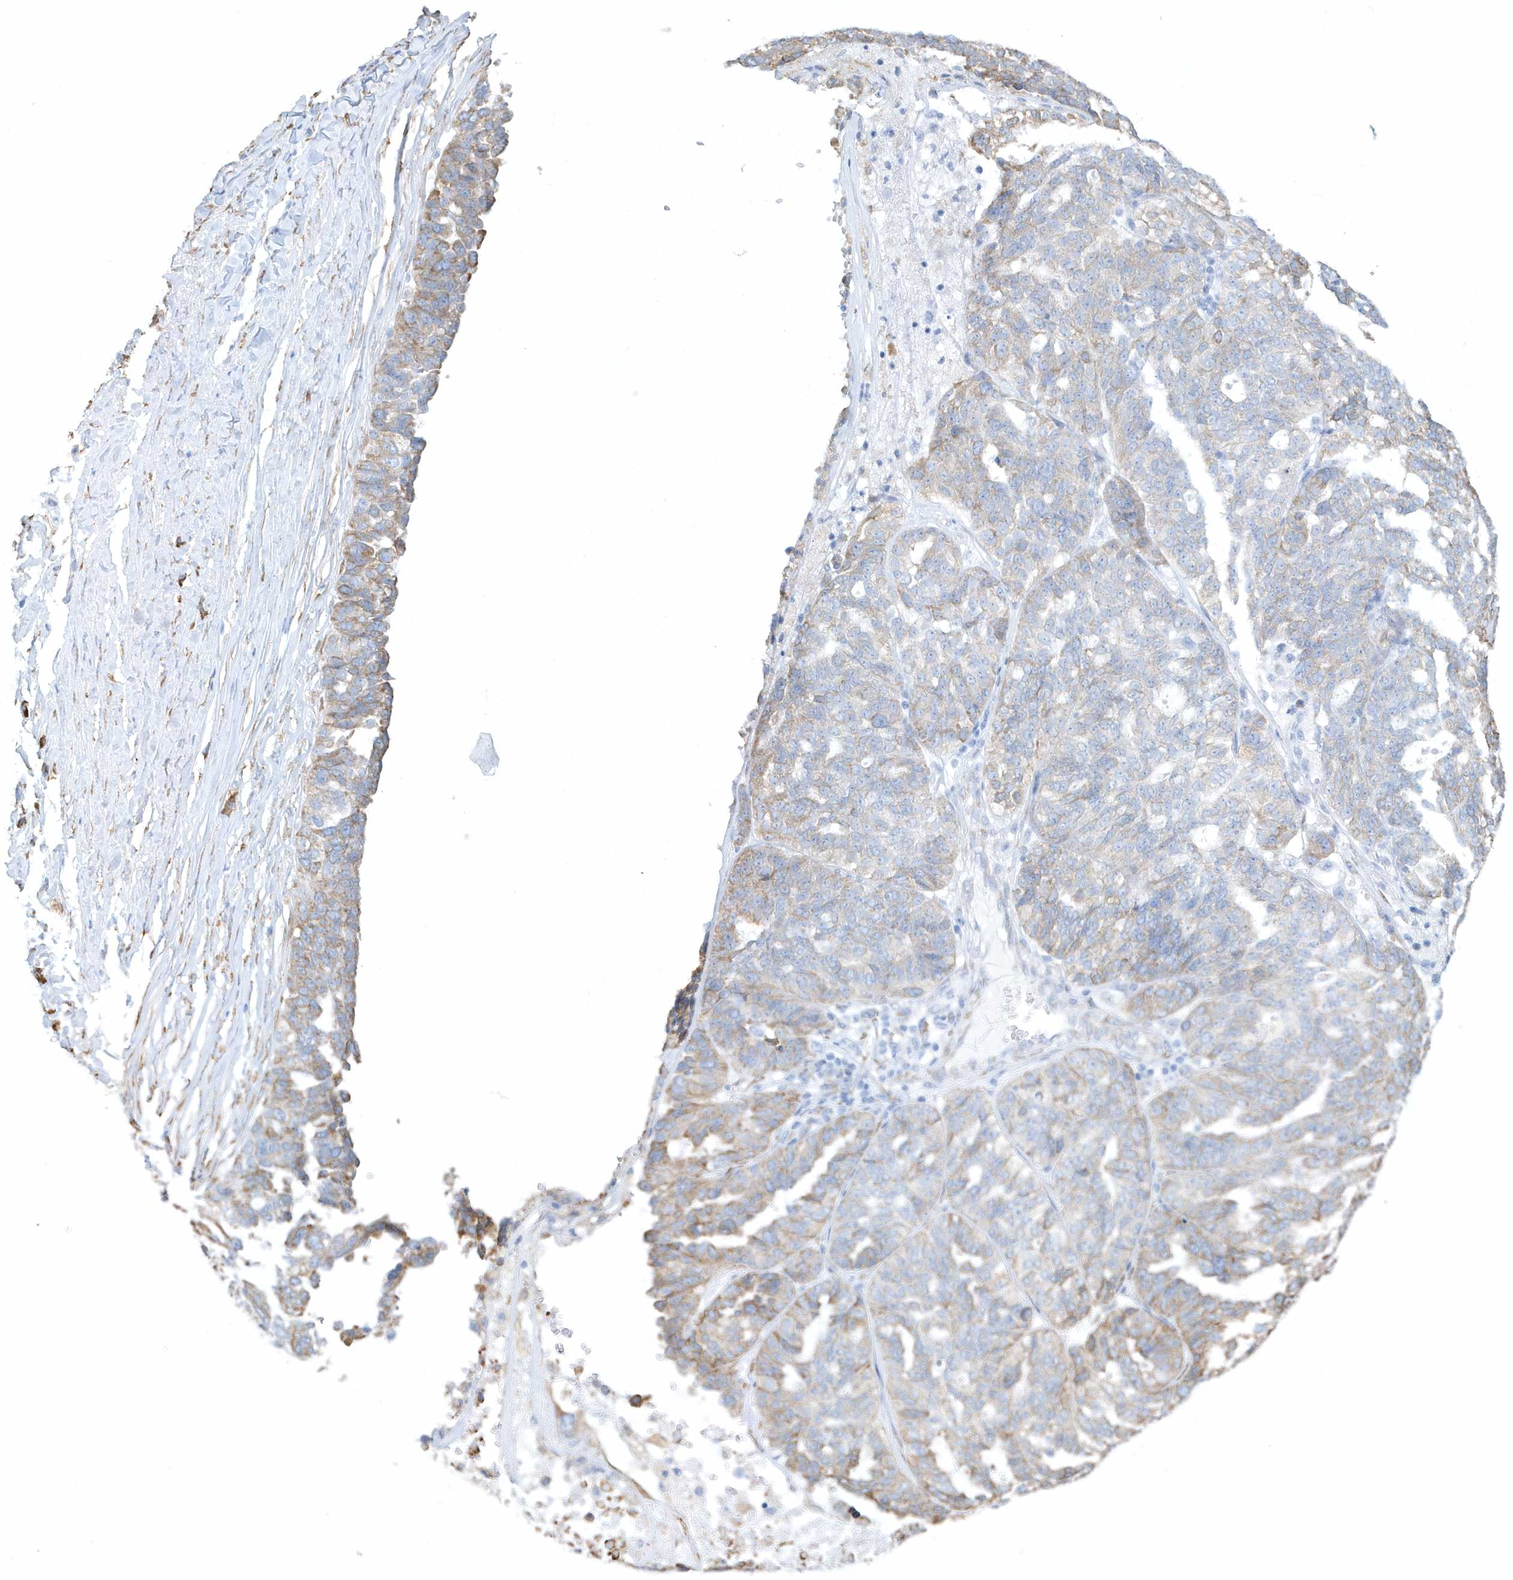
{"staining": {"intensity": "moderate", "quantity": "<25%", "location": "cytoplasmic/membranous"}, "tissue": "ovarian cancer", "cell_type": "Tumor cells", "image_type": "cancer", "snomed": [{"axis": "morphology", "description": "Cystadenocarcinoma, serous, NOS"}, {"axis": "topography", "description": "Ovary"}], "caption": "Protein staining of ovarian cancer tissue demonstrates moderate cytoplasmic/membranous expression in approximately <25% of tumor cells. (Stains: DAB in brown, nuclei in blue, Microscopy: brightfield microscopy at high magnification).", "gene": "DCAF1", "patient": {"sex": "female", "age": 59}}